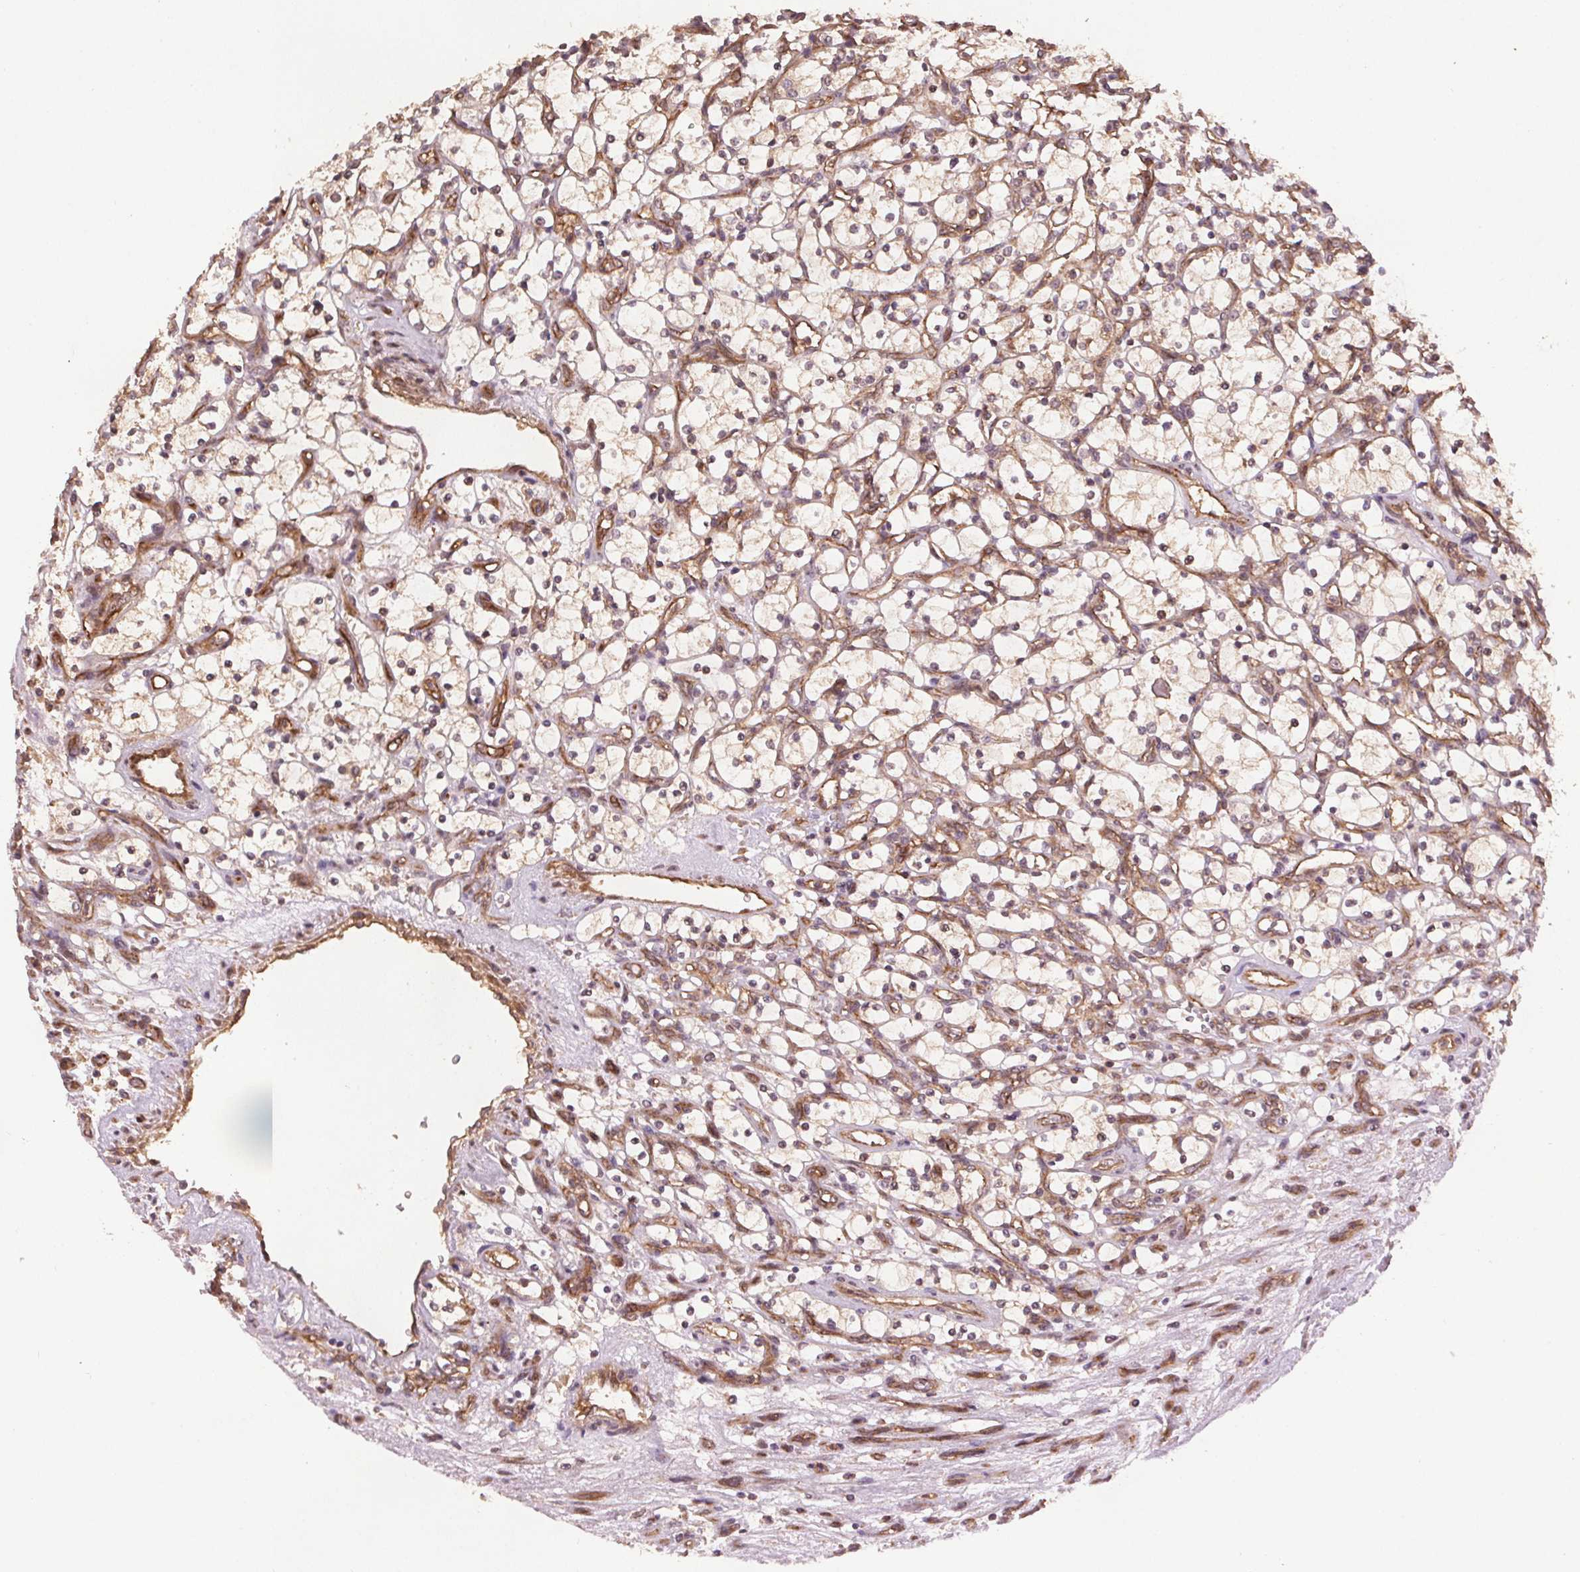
{"staining": {"intensity": "weak", "quantity": "<25%", "location": "cytoplasmic/membranous"}, "tissue": "renal cancer", "cell_type": "Tumor cells", "image_type": "cancer", "snomed": [{"axis": "morphology", "description": "Adenocarcinoma, NOS"}, {"axis": "topography", "description": "Kidney"}], "caption": "Tumor cells show no significant protein positivity in renal cancer (adenocarcinoma). (DAB (3,3'-diaminobenzidine) immunohistochemistry (IHC) visualized using brightfield microscopy, high magnification).", "gene": "SEC14L2", "patient": {"sex": "female", "age": 69}}